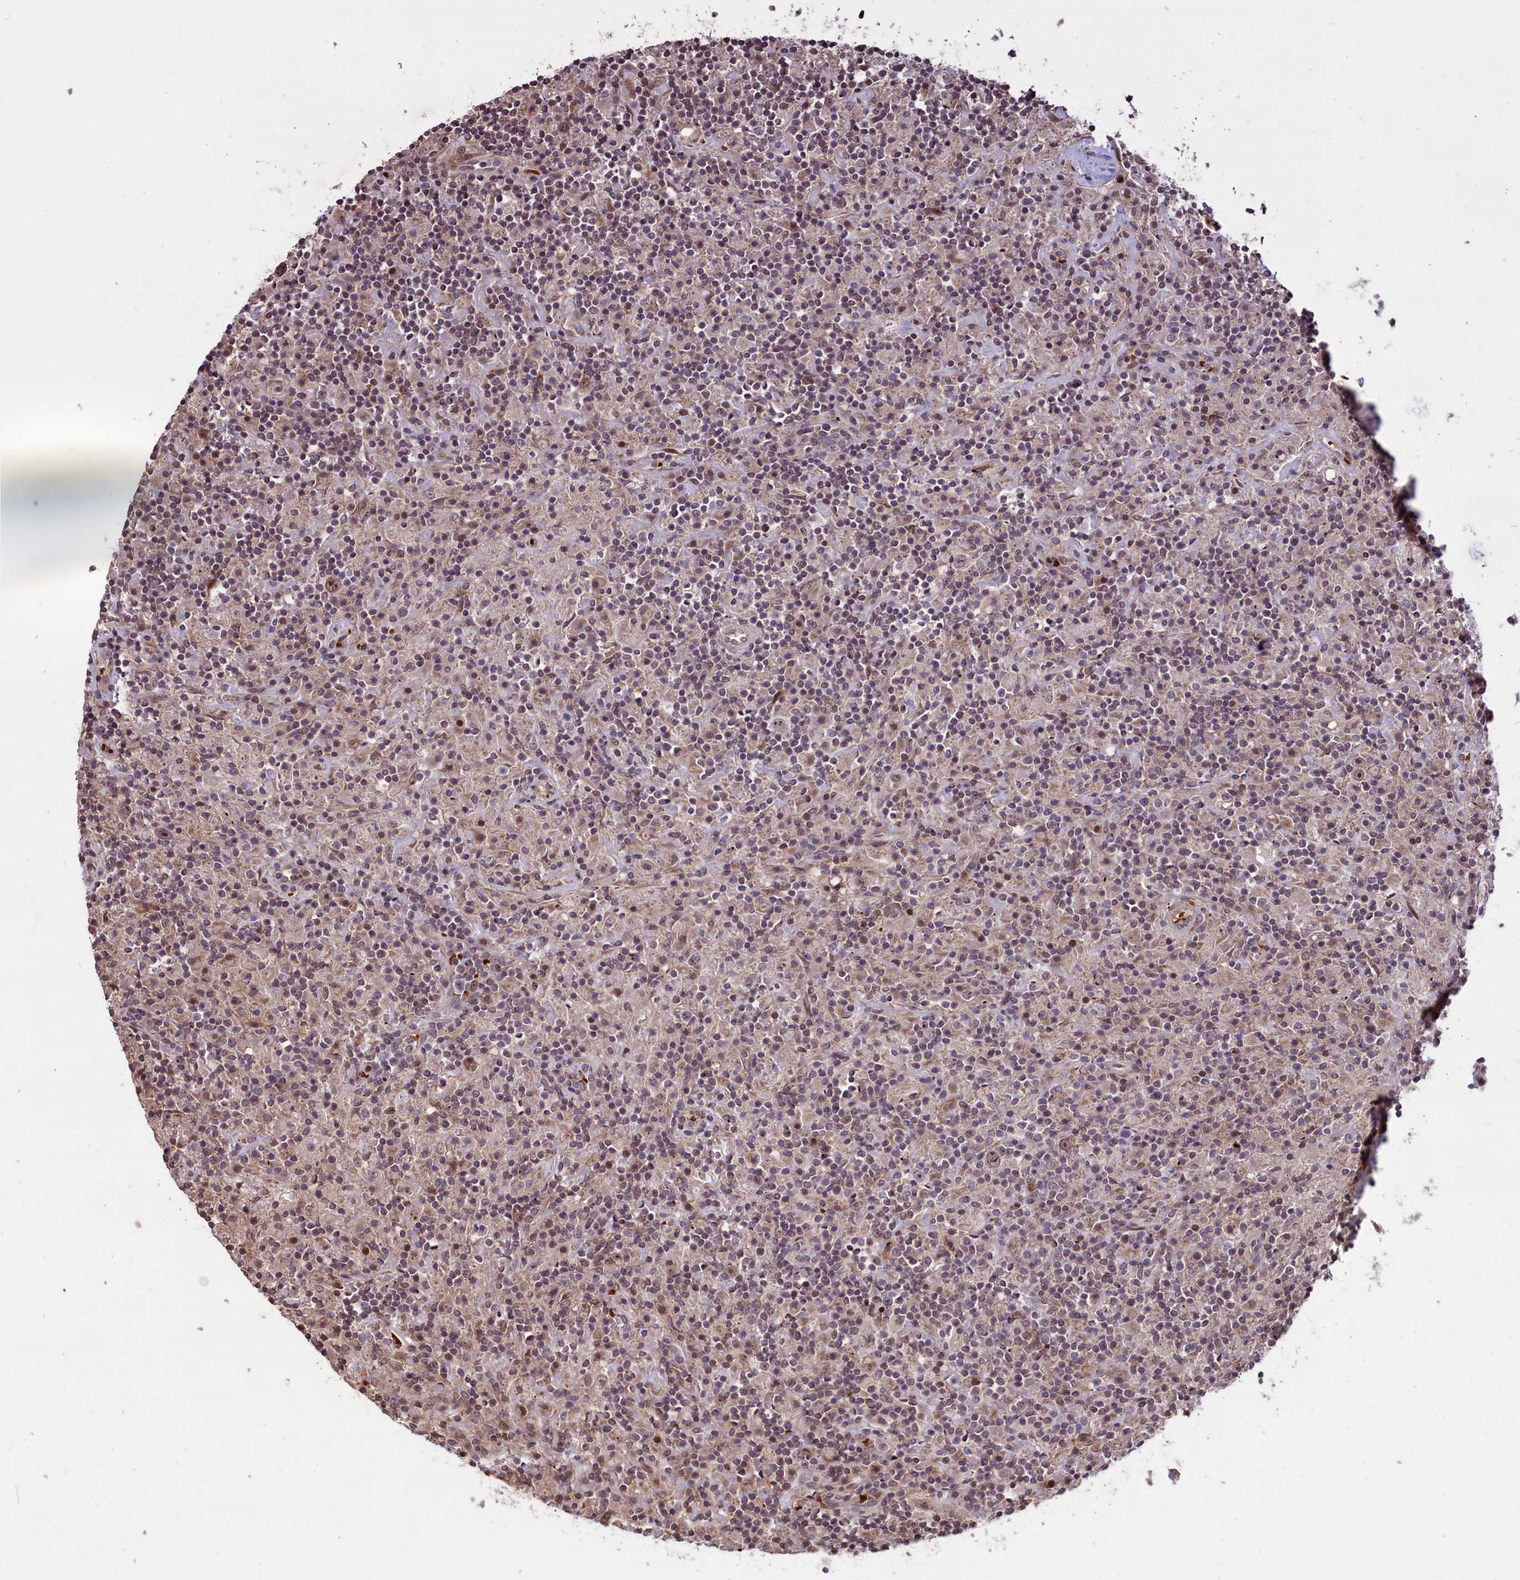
{"staining": {"intensity": "weak", "quantity": "25%-75%", "location": "cytoplasmic/membranous,nuclear"}, "tissue": "lymphoma", "cell_type": "Tumor cells", "image_type": "cancer", "snomed": [{"axis": "morphology", "description": "Hodgkin's disease, NOS"}, {"axis": "topography", "description": "Lymph node"}], "caption": "Weak cytoplasmic/membranous and nuclear expression for a protein is present in about 25%-75% of tumor cells of Hodgkin's disease using immunohistochemistry.", "gene": "SHFL", "patient": {"sex": "male", "age": 70}}